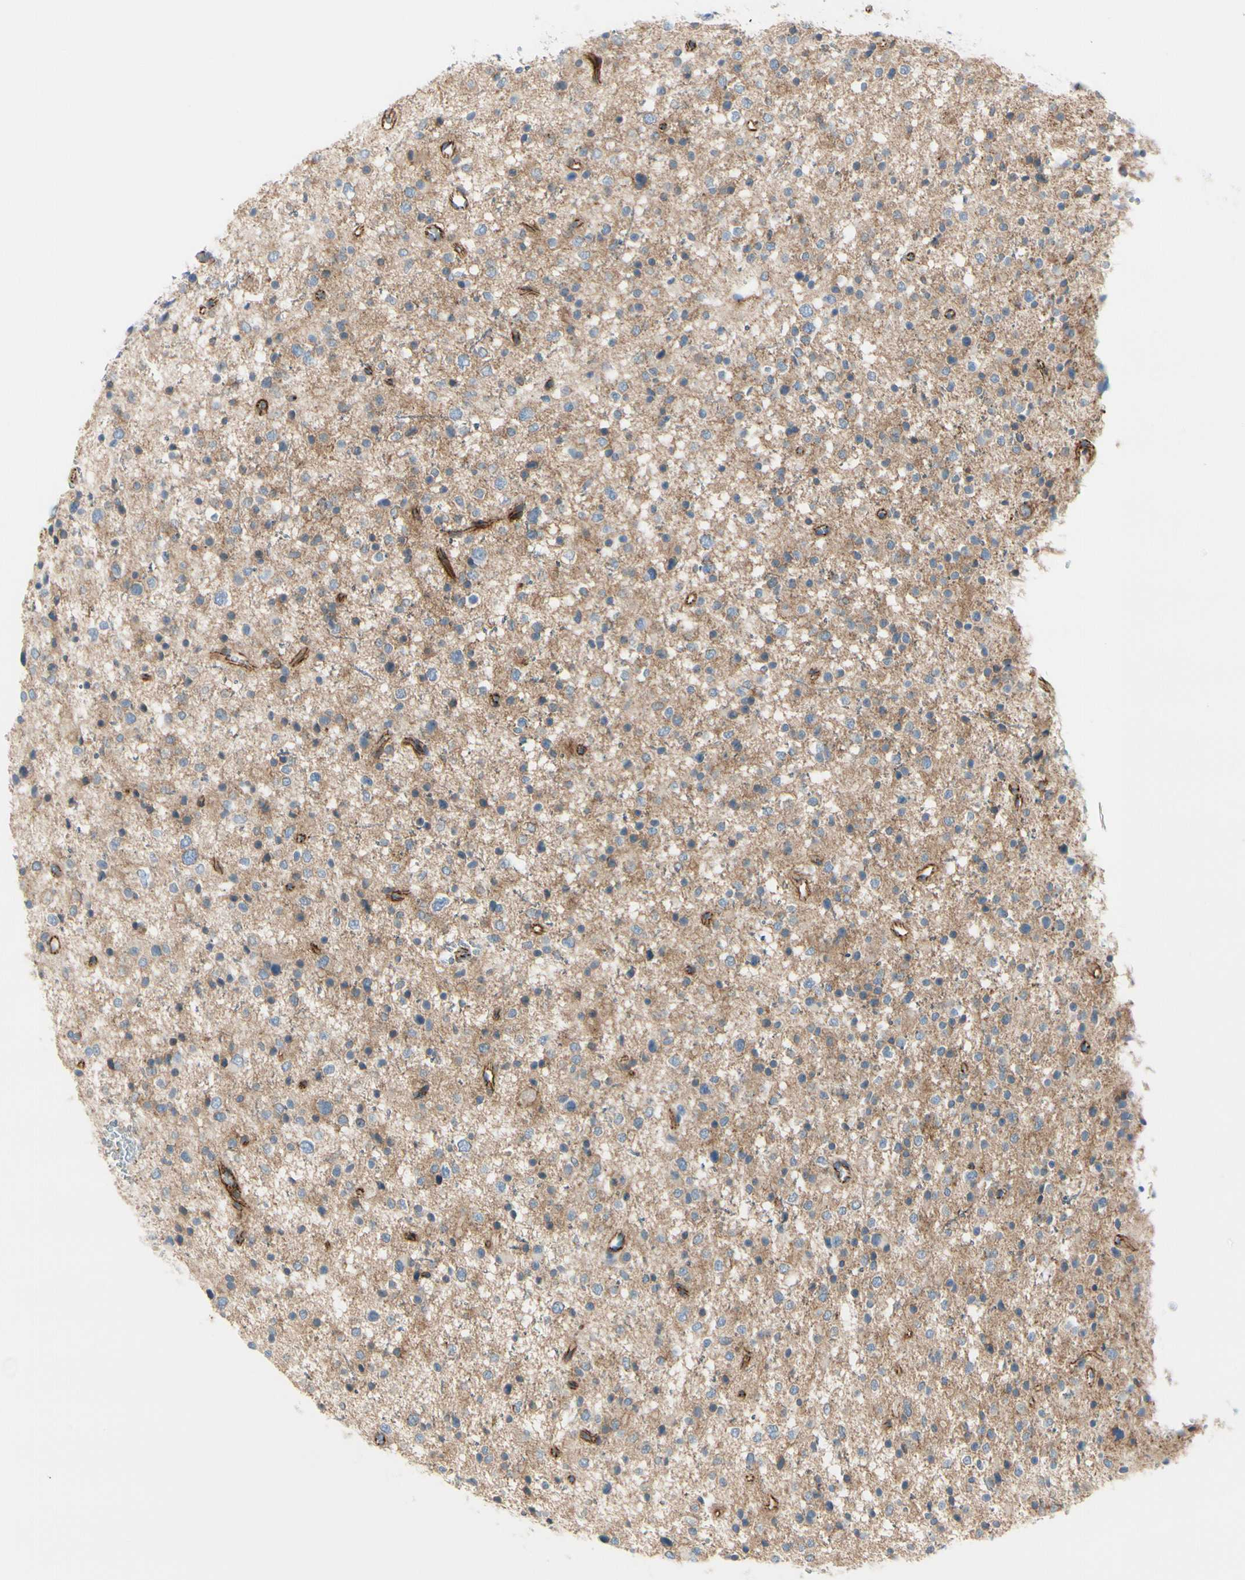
{"staining": {"intensity": "negative", "quantity": "none", "location": "none"}, "tissue": "glioma", "cell_type": "Tumor cells", "image_type": "cancer", "snomed": [{"axis": "morphology", "description": "Glioma, malignant, Low grade"}, {"axis": "topography", "description": "Brain"}], "caption": "There is no significant staining in tumor cells of malignant glioma (low-grade).", "gene": "TJP1", "patient": {"sex": "female", "age": 37}}